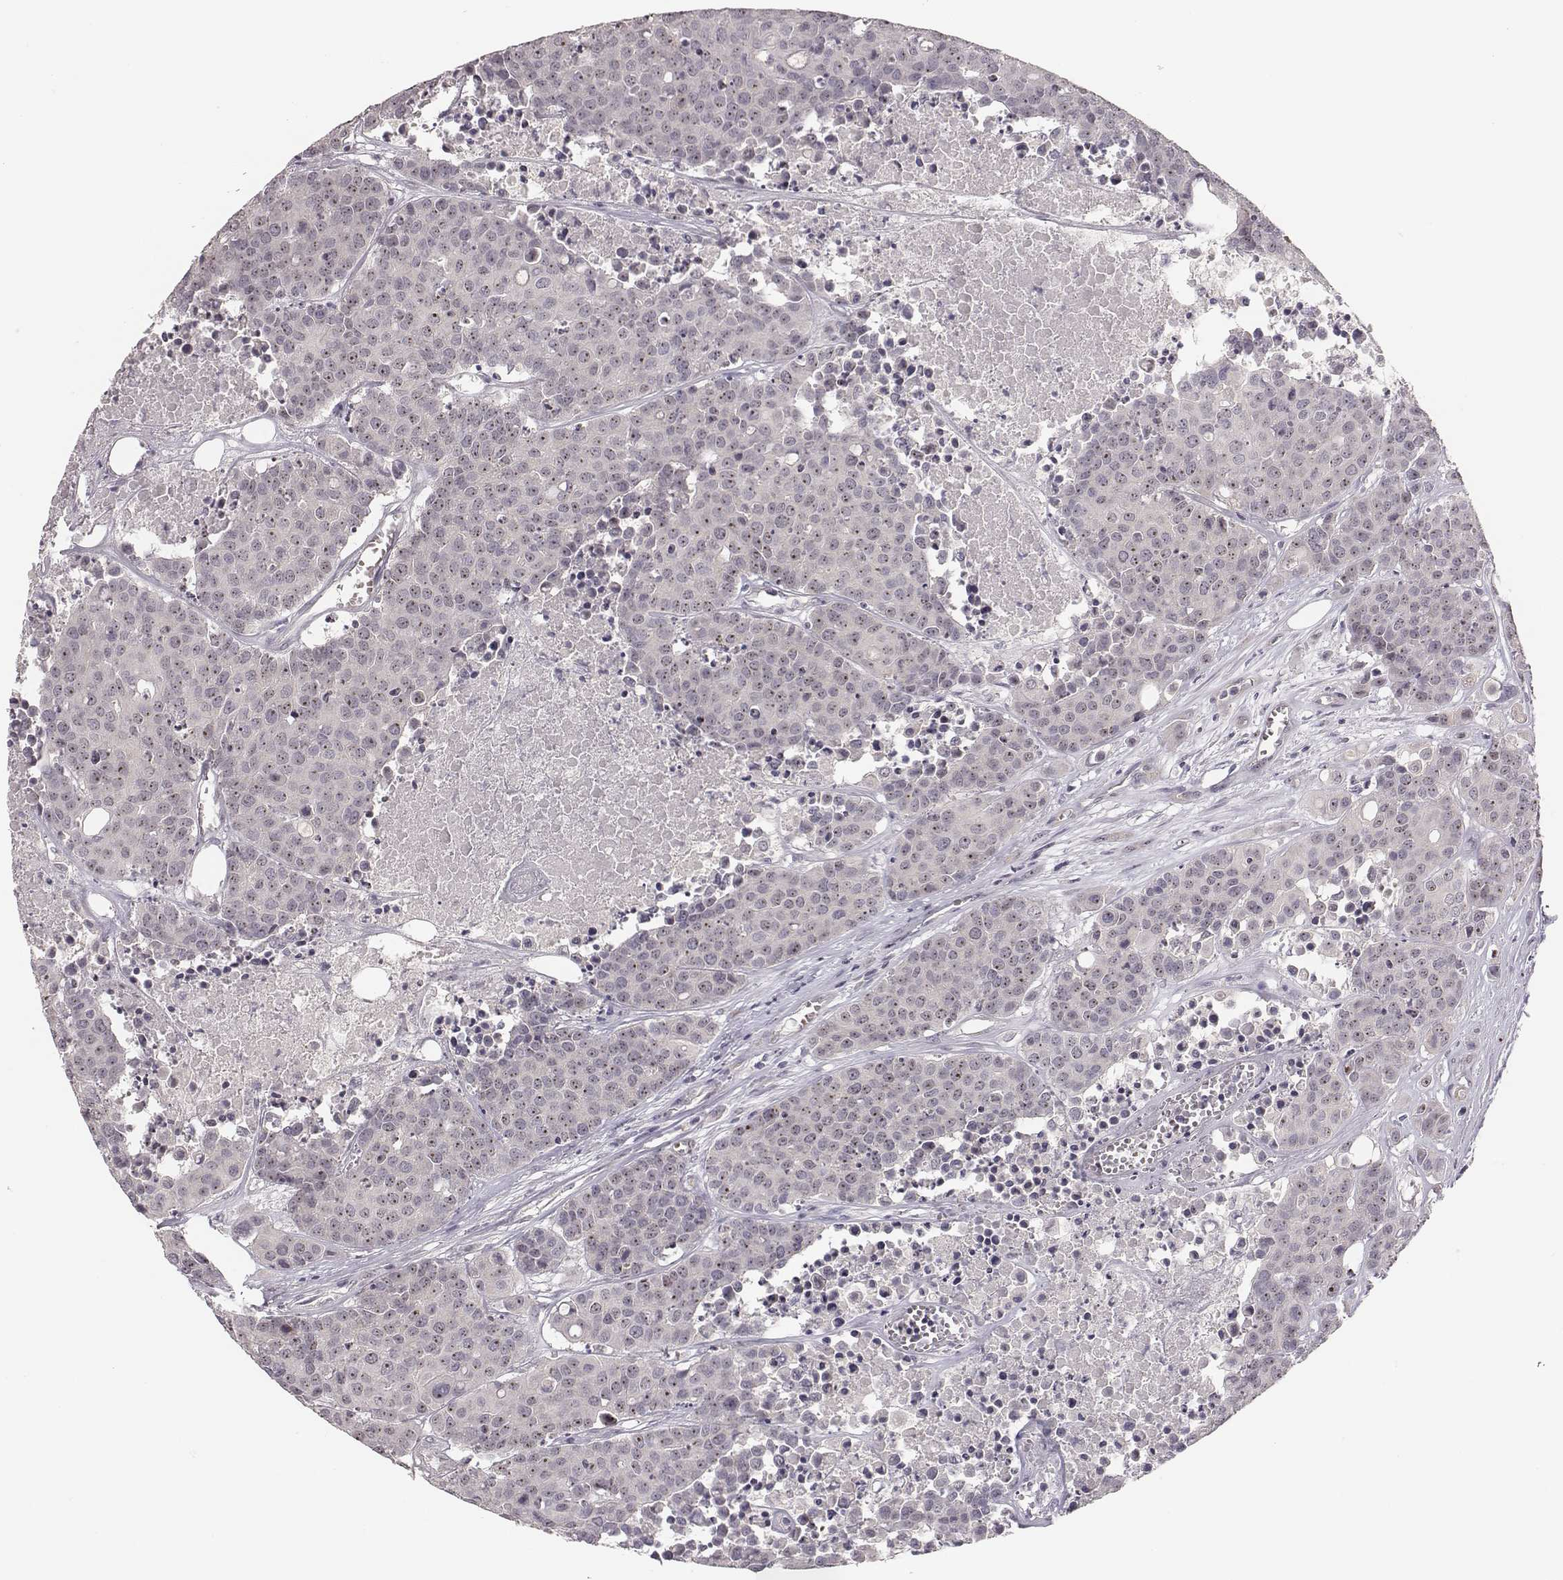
{"staining": {"intensity": "moderate", "quantity": ">75%", "location": "nuclear"}, "tissue": "carcinoid", "cell_type": "Tumor cells", "image_type": "cancer", "snomed": [{"axis": "morphology", "description": "Carcinoid, malignant, NOS"}, {"axis": "topography", "description": "Colon"}], "caption": "Human carcinoid stained with a brown dye displays moderate nuclear positive positivity in about >75% of tumor cells.", "gene": "NIFK", "patient": {"sex": "male", "age": 81}}